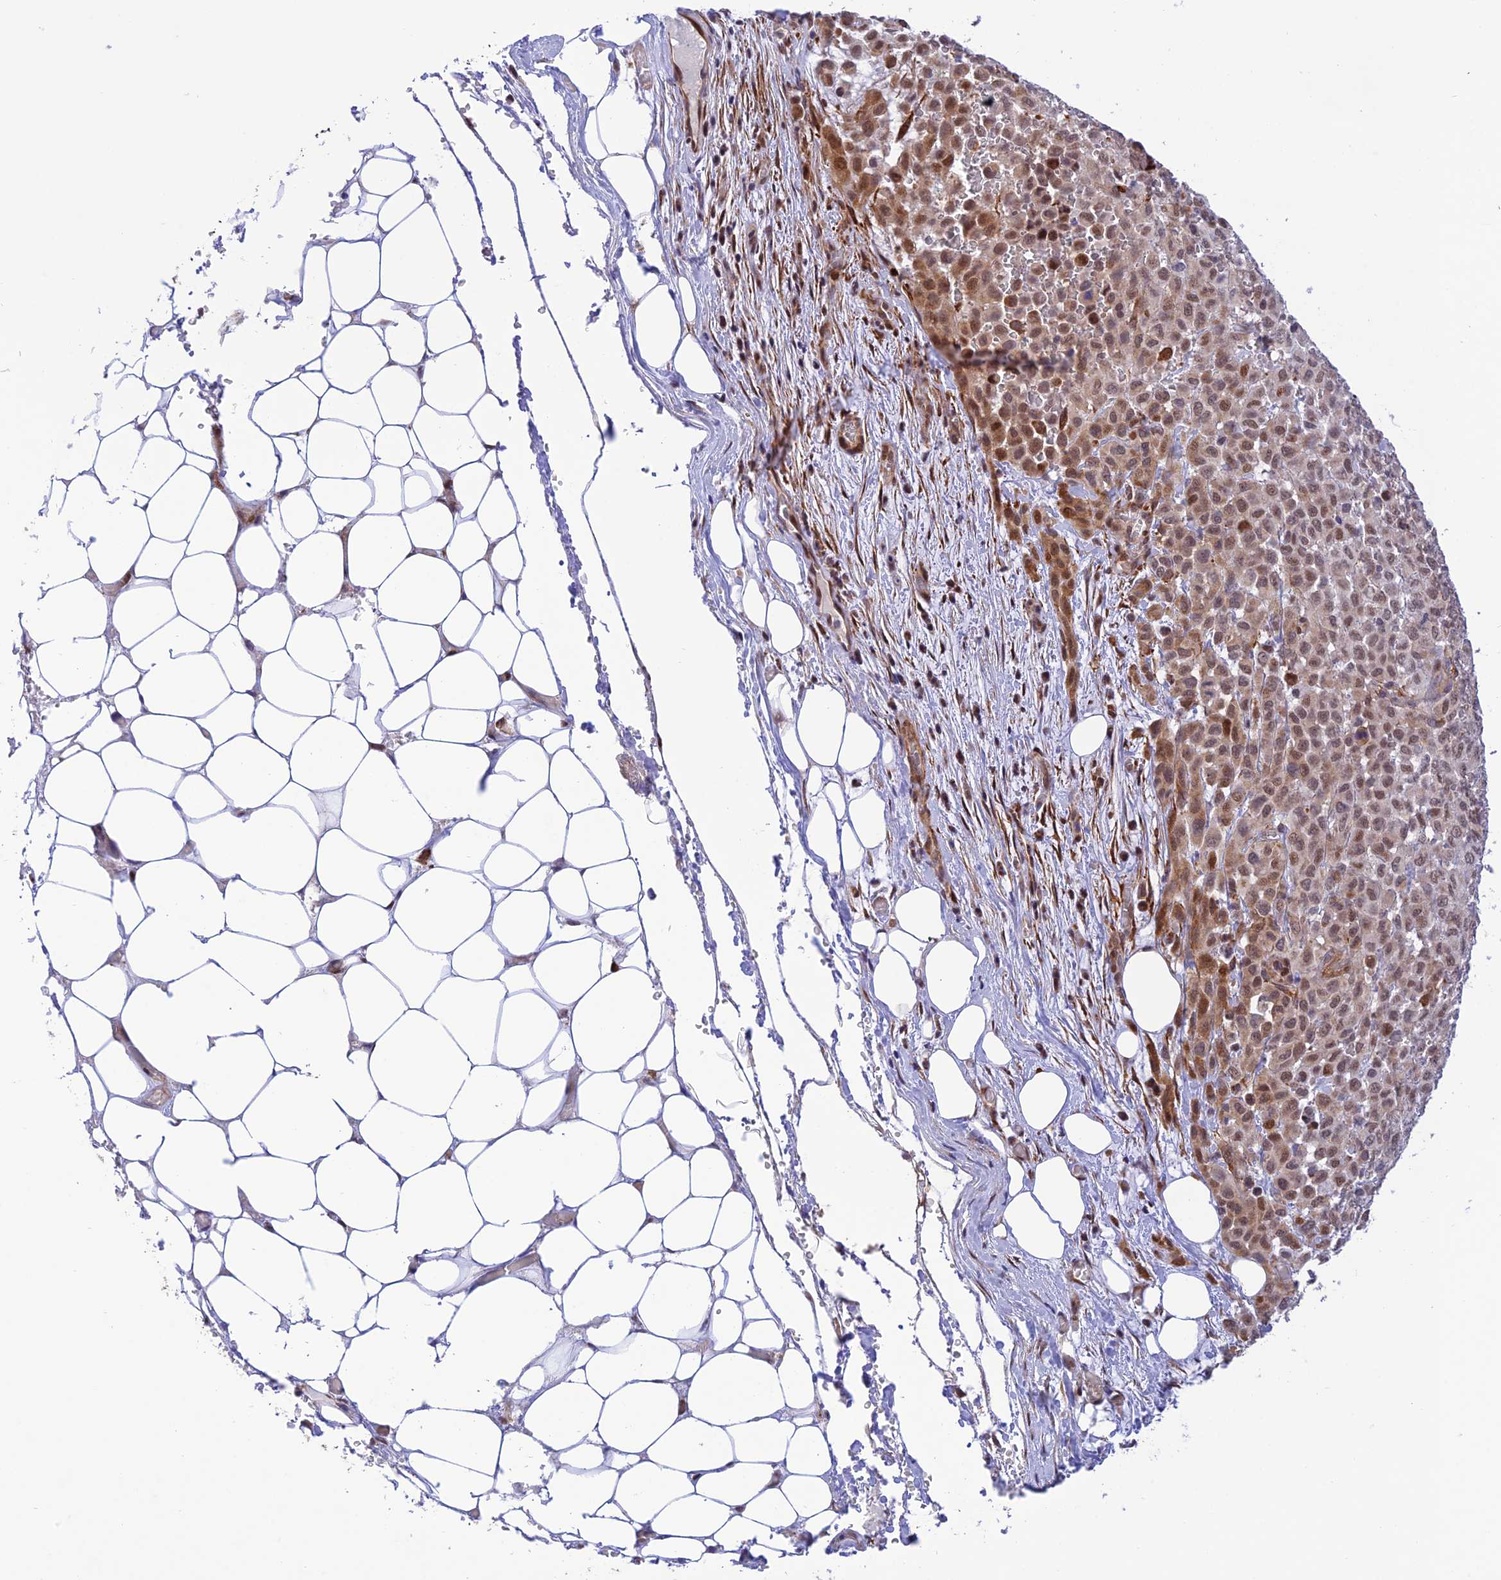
{"staining": {"intensity": "moderate", "quantity": "25%-75%", "location": "nuclear"}, "tissue": "melanoma", "cell_type": "Tumor cells", "image_type": "cancer", "snomed": [{"axis": "morphology", "description": "Malignant melanoma, Metastatic site"}, {"axis": "topography", "description": "Skin"}], "caption": "Immunohistochemical staining of human melanoma shows medium levels of moderate nuclear positivity in about 25%-75% of tumor cells.", "gene": "WDR55", "patient": {"sex": "female", "age": 81}}